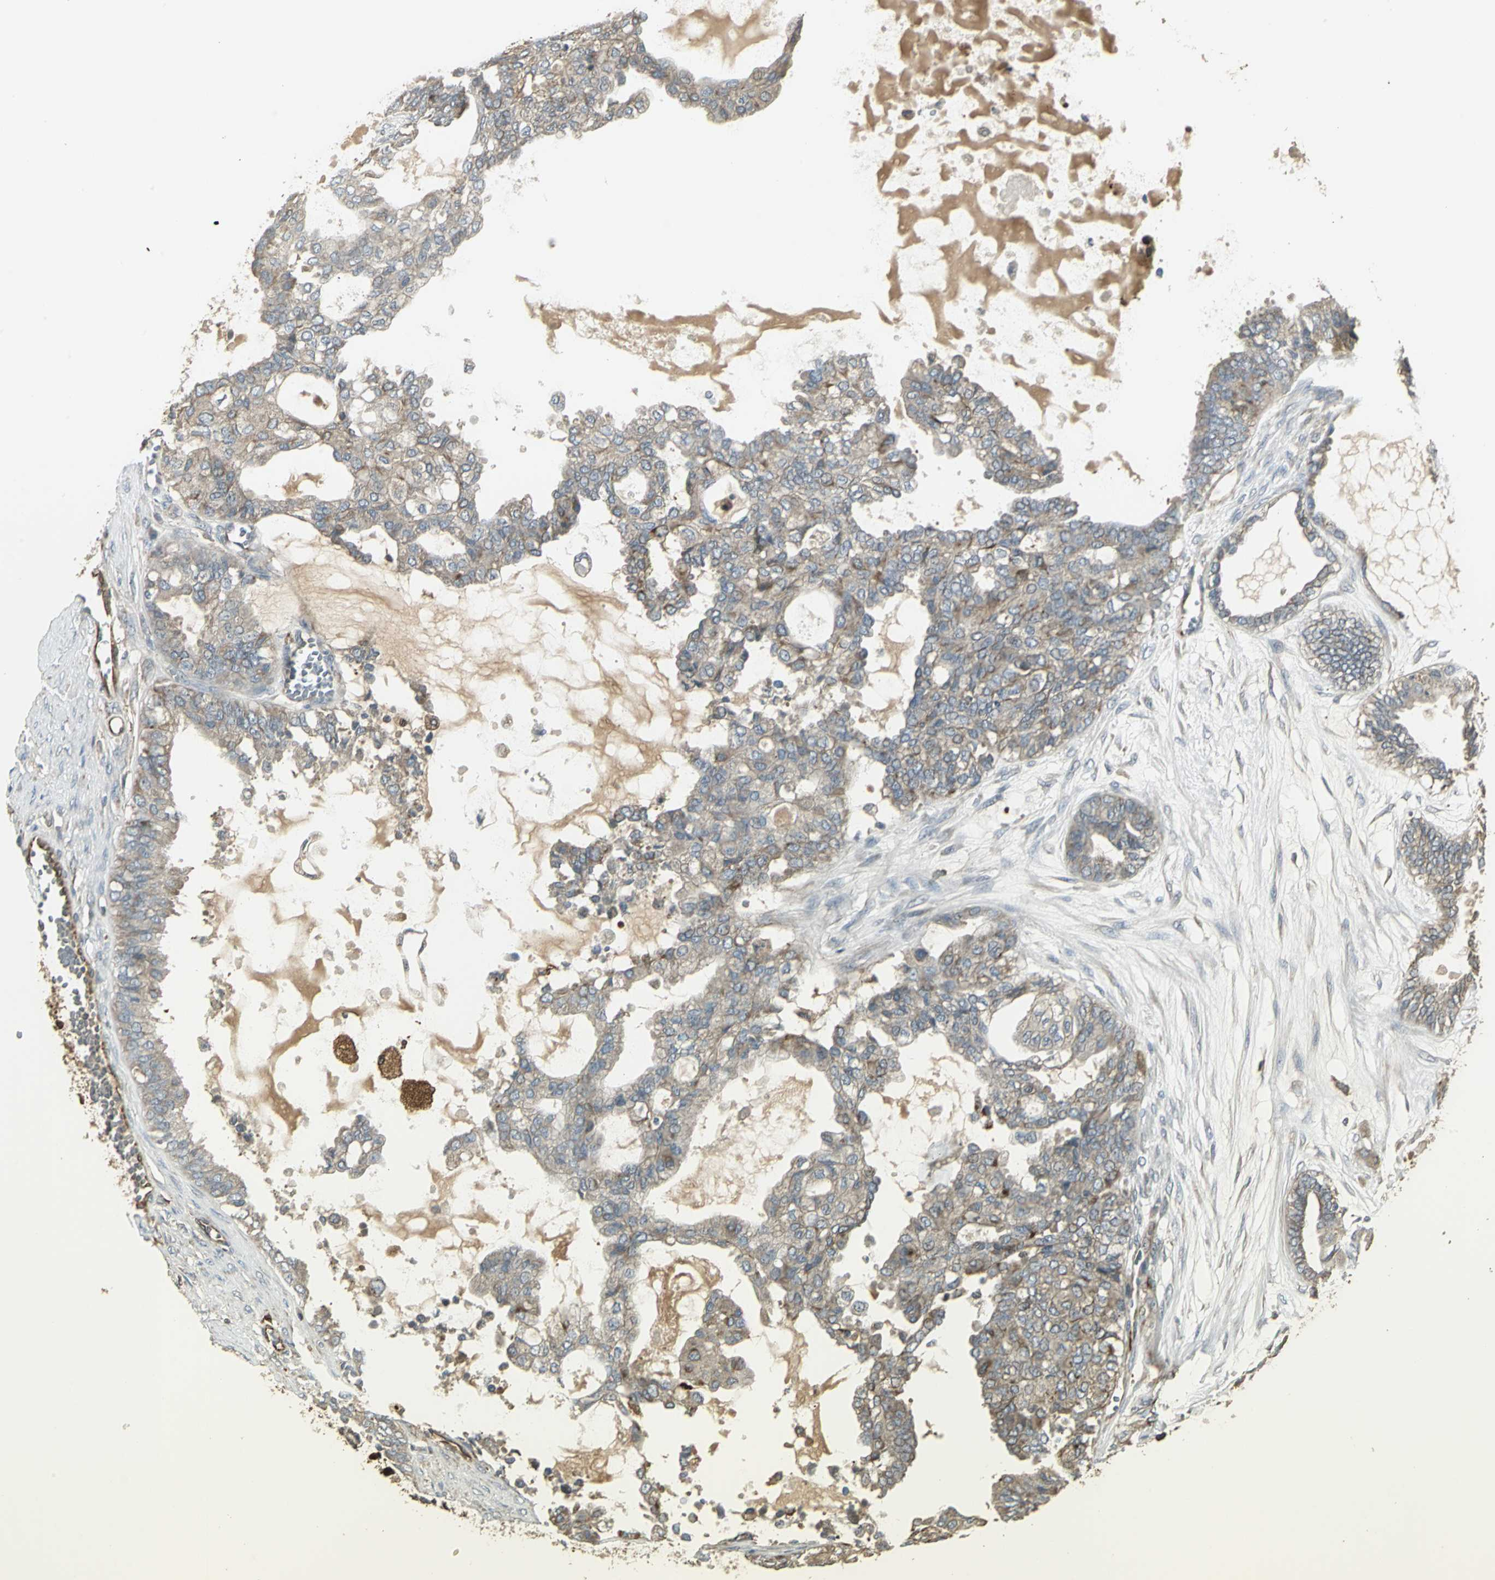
{"staining": {"intensity": "moderate", "quantity": ">75%", "location": "cytoplasmic/membranous"}, "tissue": "ovarian cancer", "cell_type": "Tumor cells", "image_type": "cancer", "snomed": [{"axis": "morphology", "description": "Carcinoma, NOS"}, {"axis": "morphology", "description": "Carcinoma, endometroid"}, {"axis": "topography", "description": "Ovary"}], "caption": "The histopathology image exhibits staining of ovarian cancer, revealing moderate cytoplasmic/membranous protein positivity (brown color) within tumor cells.", "gene": "PRXL2B", "patient": {"sex": "female", "age": 50}}